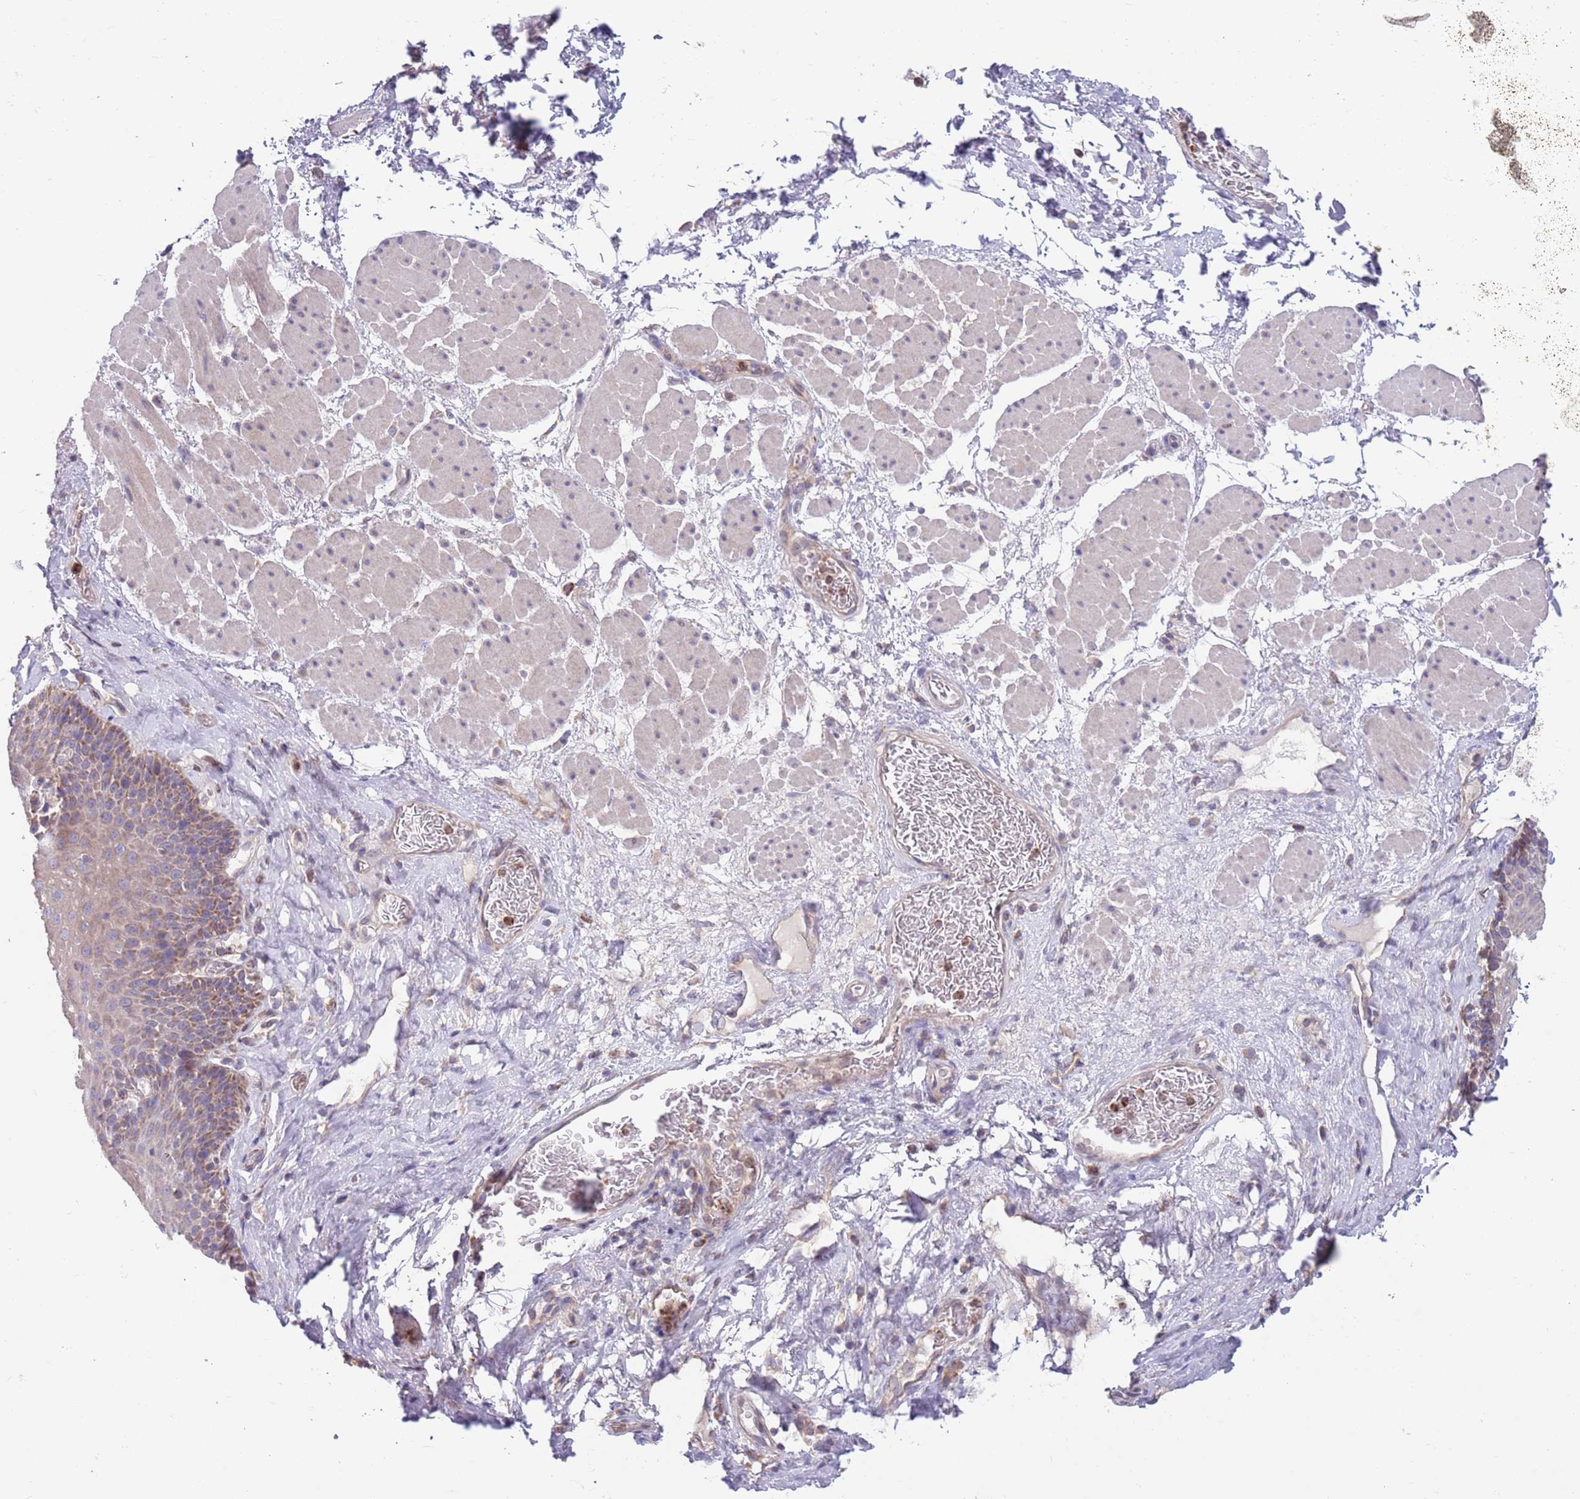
{"staining": {"intensity": "moderate", "quantity": "<25%", "location": "cytoplasmic/membranous"}, "tissue": "esophagus", "cell_type": "Squamous epithelial cells", "image_type": "normal", "snomed": [{"axis": "morphology", "description": "Normal tissue, NOS"}, {"axis": "topography", "description": "Esophagus"}], "caption": "Immunohistochemistry (IHC) (DAB (3,3'-diaminobenzidine)) staining of unremarkable human esophagus reveals moderate cytoplasmic/membranous protein expression in about <25% of squamous epithelial cells. Nuclei are stained in blue.", "gene": "DDT", "patient": {"sex": "female", "age": 66}}